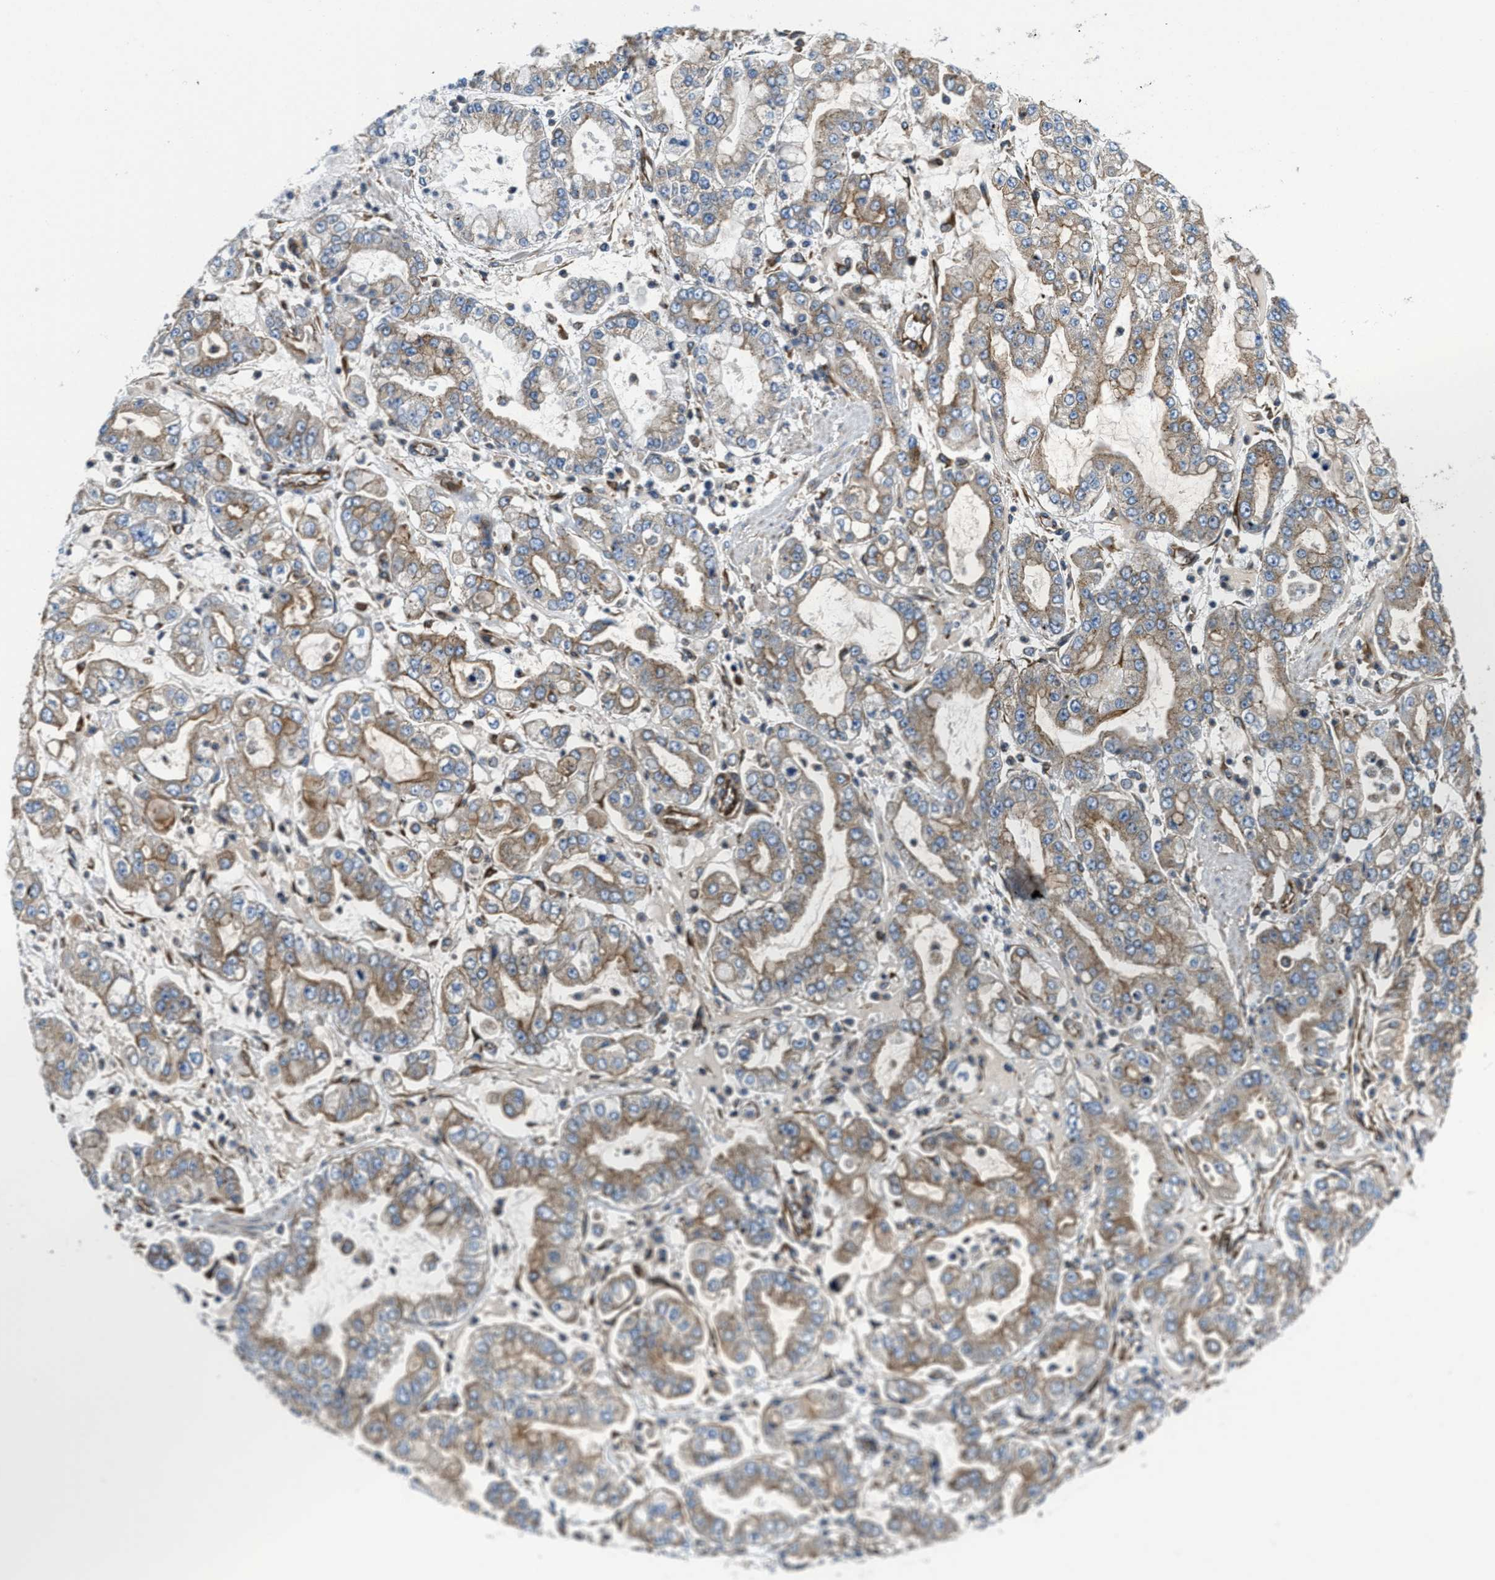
{"staining": {"intensity": "weak", "quantity": ">75%", "location": "cytoplasmic/membranous"}, "tissue": "stomach cancer", "cell_type": "Tumor cells", "image_type": "cancer", "snomed": [{"axis": "morphology", "description": "Adenocarcinoma, NOS"}, {"axis": "topography", "description": "Stomach"}], "caption": "Immunohistochemical staining of stomach adenocarcinoma reveals weak cytoplasmic/membranous protein positivity in approximately >75% of tumor cells.", "gene": "HSD17B12", "patient": {"sex": "male", "age": 76}}